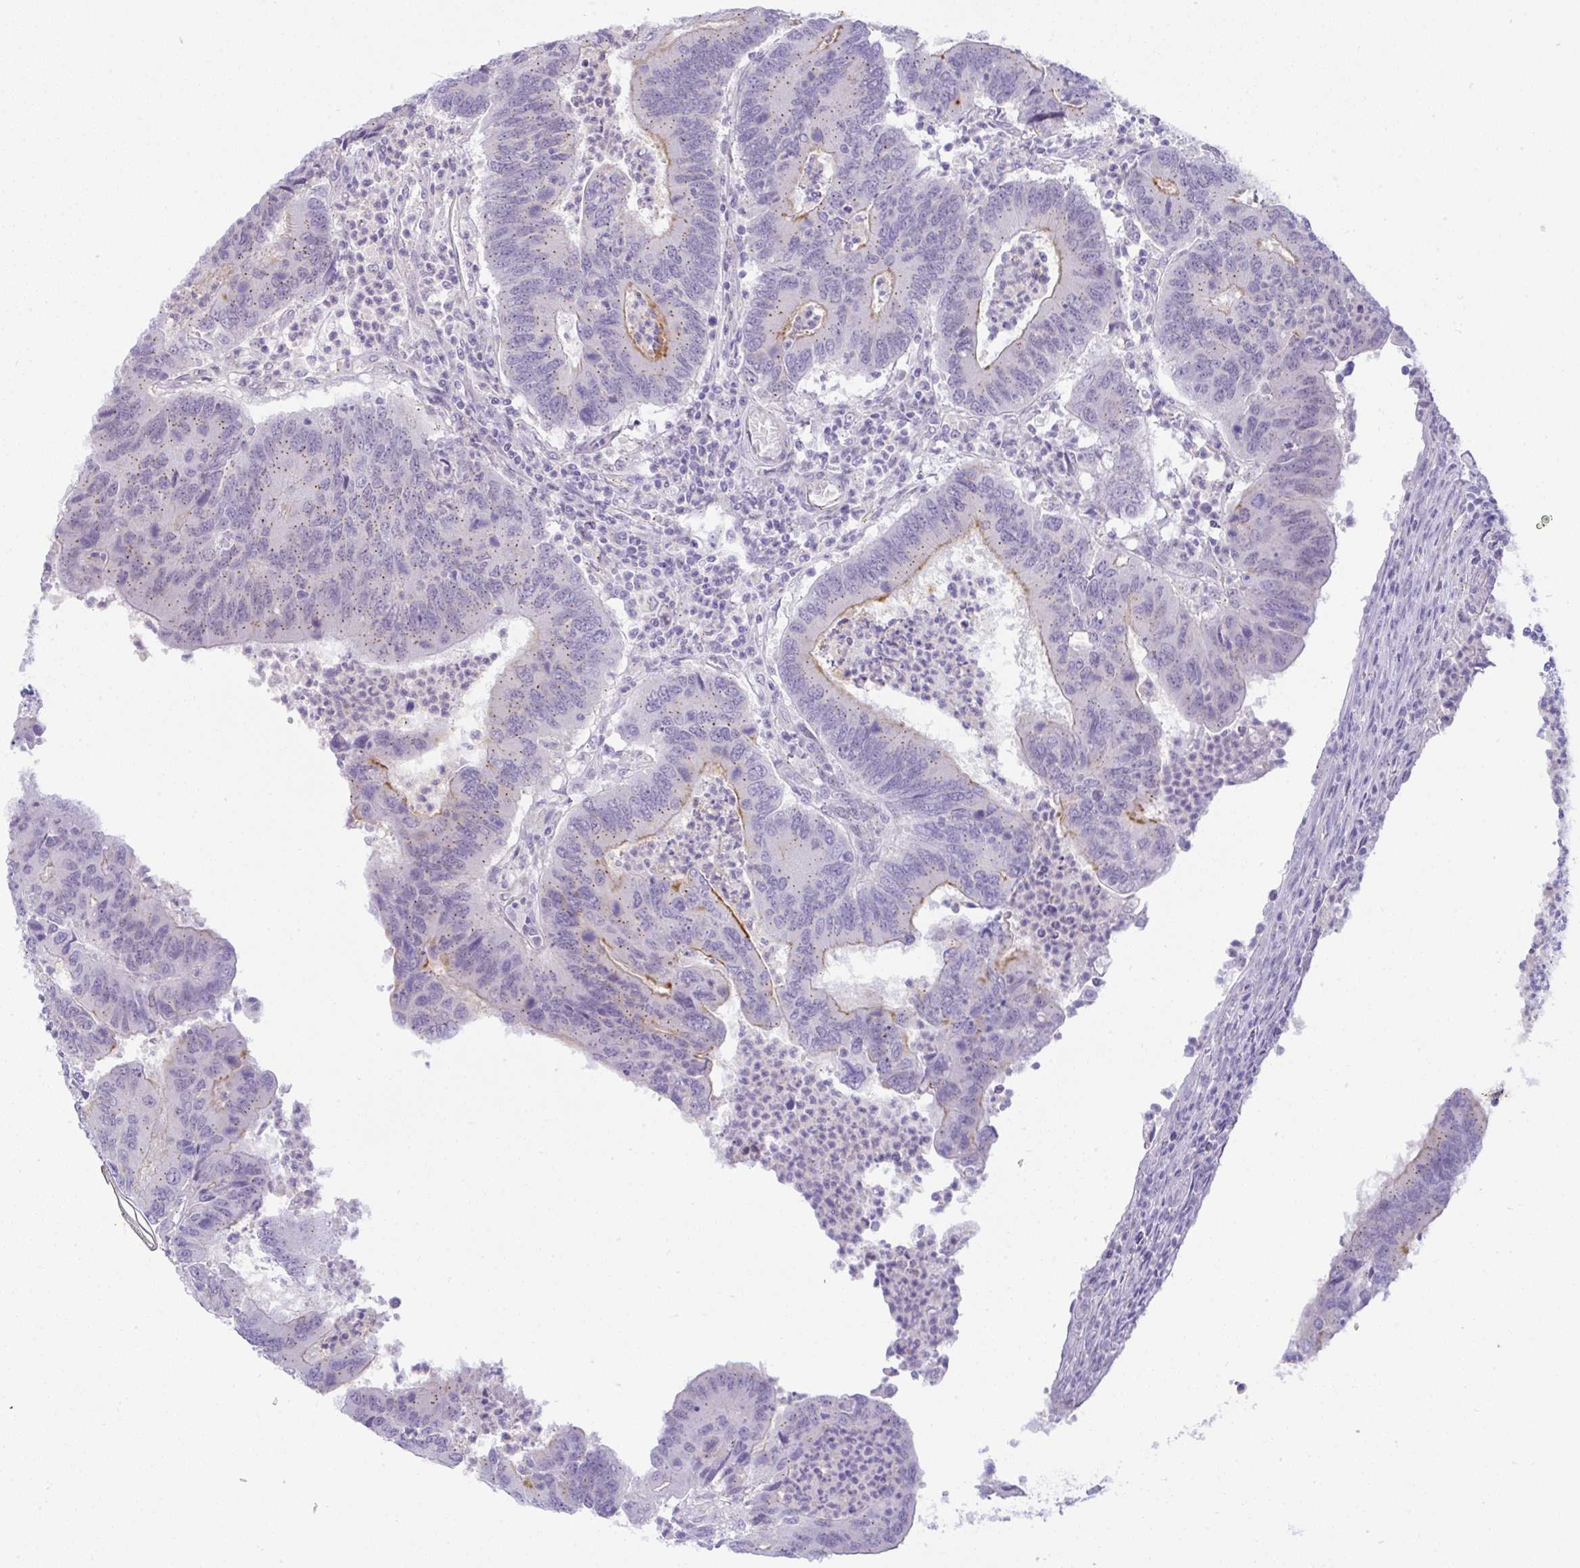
{"staining": {"intensity": "weak", "quantity": "<25%", "location": "cytoplasmic/membranous"}, "tissue": "colorectal cancer", "cell_type": "Tumor cells", "image_type": "cancer", "snomed": [{"axis": "morphology", "description": "Adenocarcinoma, NOS"}, {"axis": "topography", "description": "Colon"}], "caption": "Immunohistochemical staining of human colorectal cancer (adenocarcinoma) displays no significant positivity in tumor cells.", "gene": "FAM177A1", "patient": {"sex": "female", "age": 67}}